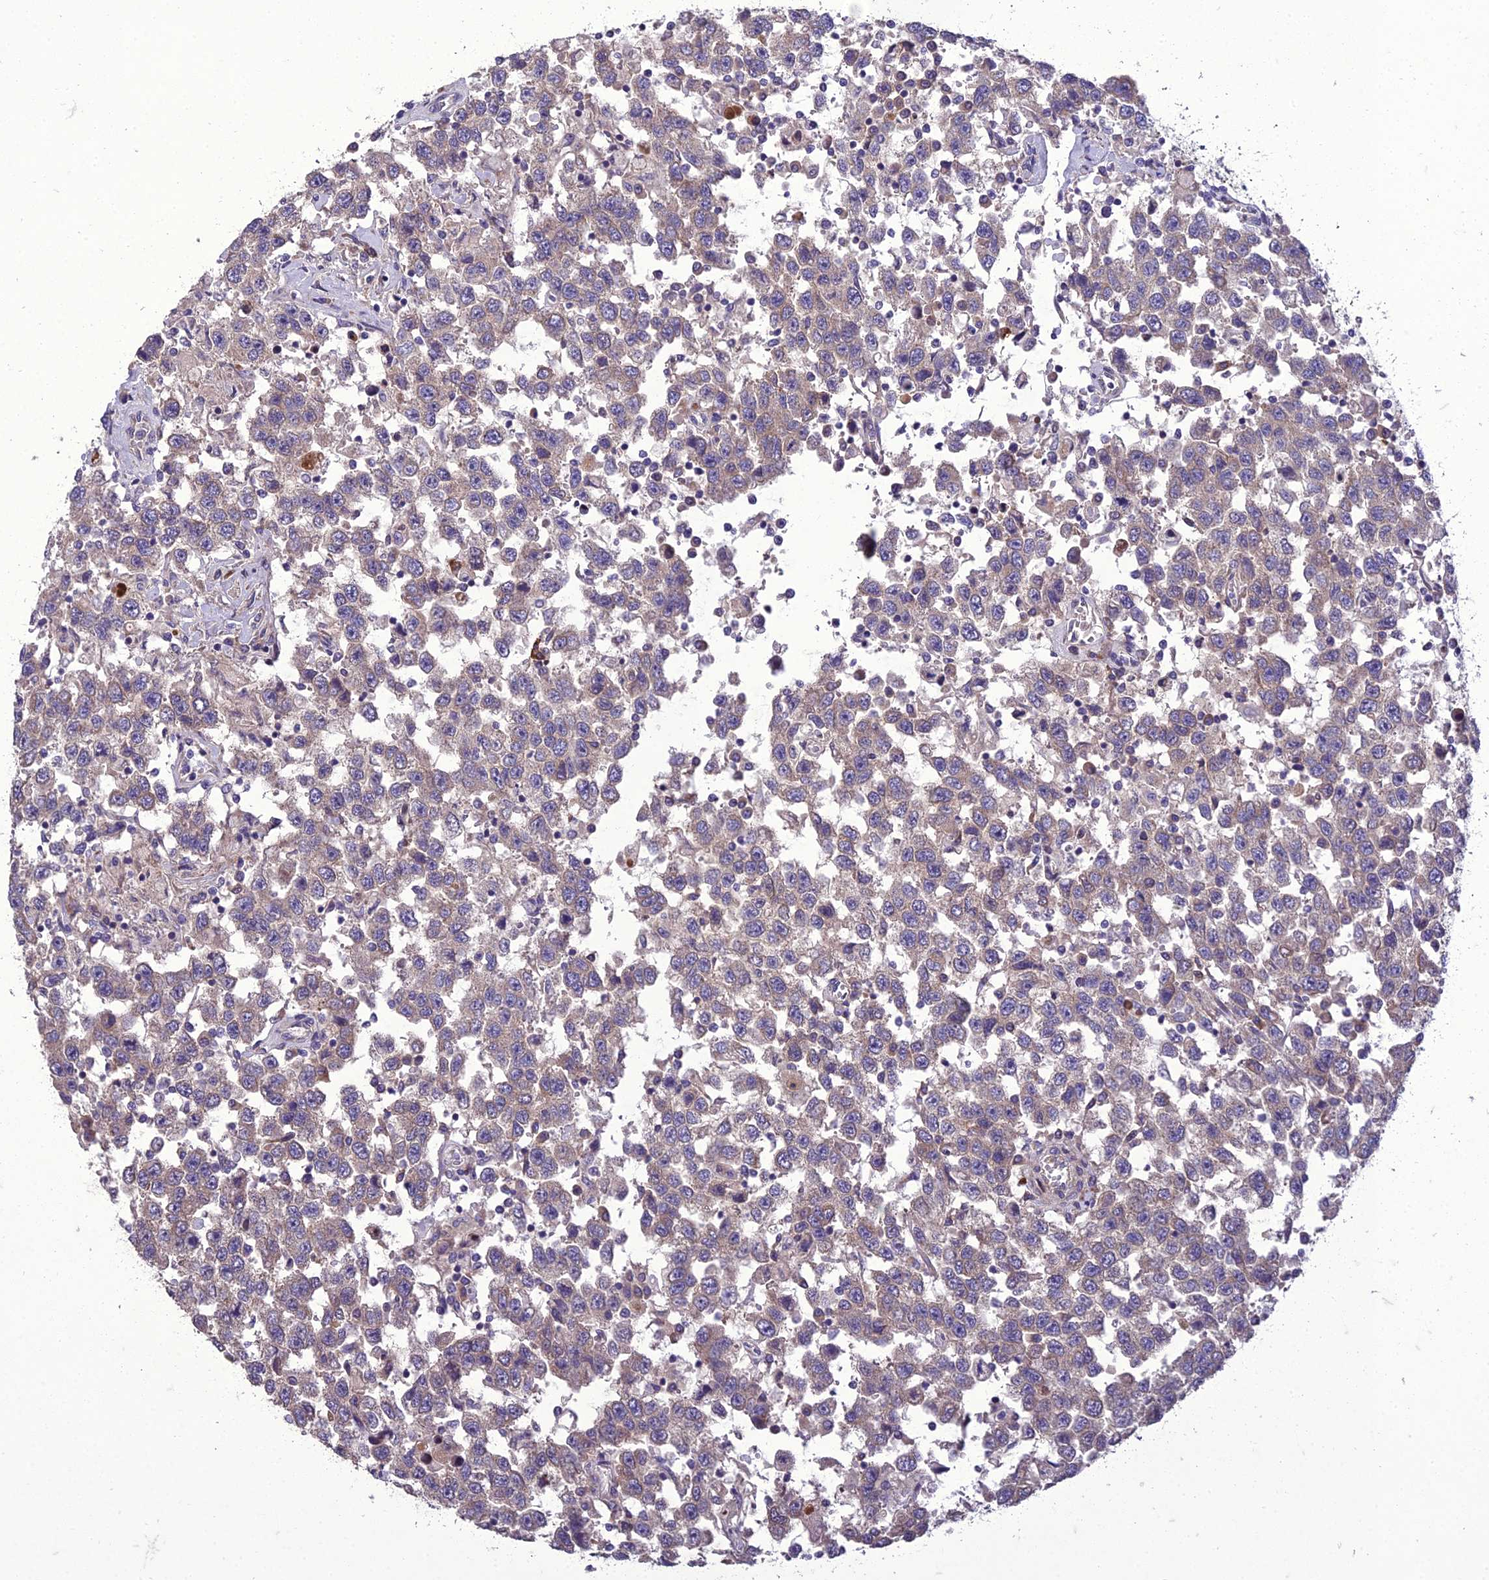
{"staining": {"intensity": "negative", "quantity": "none", "location": "none"}, "tissue": "testis cancer", "cell_type": "Tumor cells", "image_type": "cancer", "snomed": [{"axis": "morphology", "description": "Seminoma, NOS"}, {"axis": "topography", "description": "Testis"}], "caption": "The image demonstrates no staining of tumor cells in testis seminoma. Brightfield microscopy of immunohistochemistry stained with DAB (3,3'-diaminobenzidine) (brown) and hematoxylin (blue), captured at high magnification.", "gene": "ADIPOR2", "patient": {"sex": "male", "age": 41}}